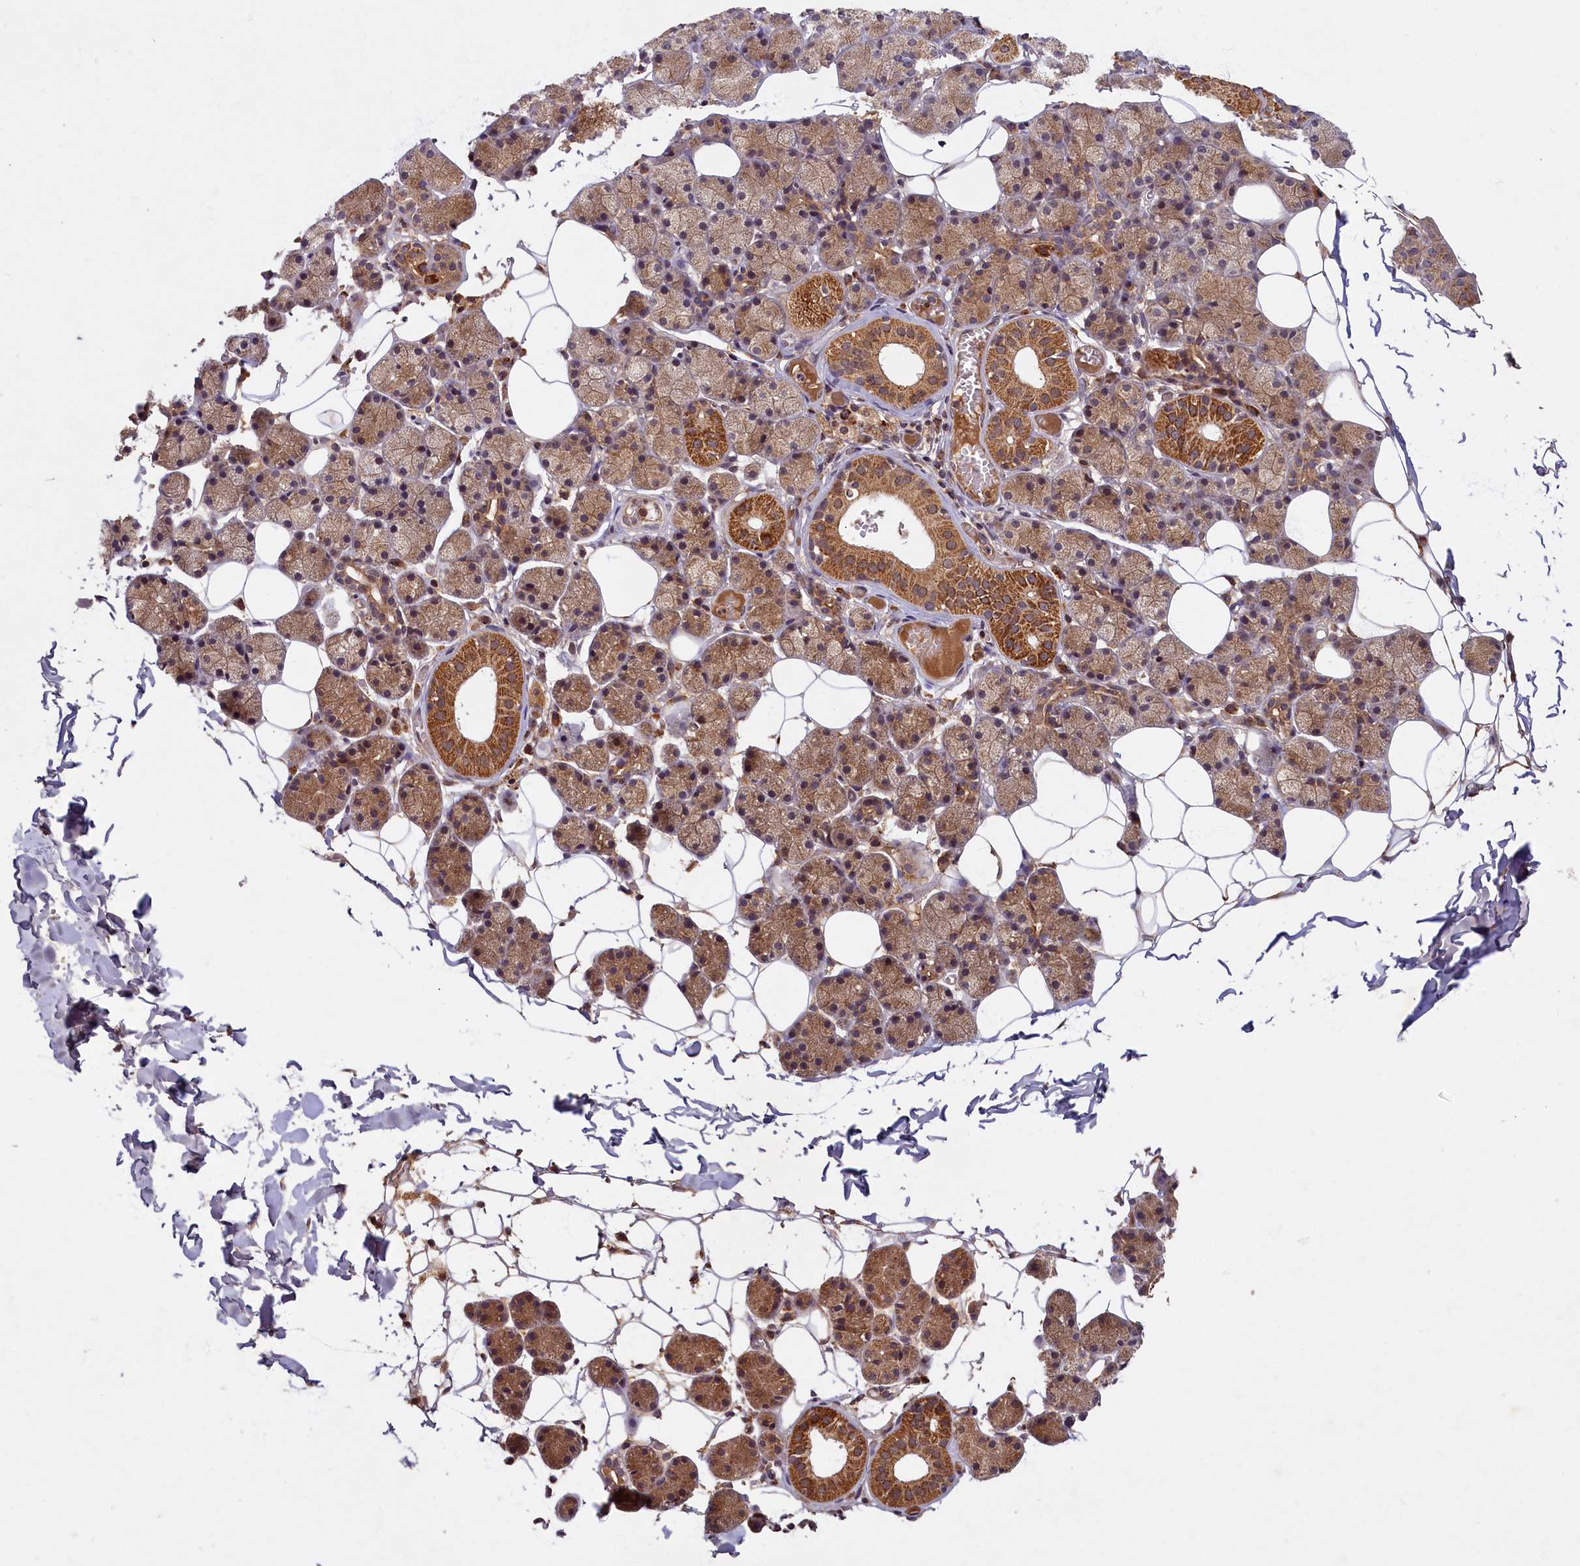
{"staining": {"intensity": "strong", "quantity": ">75%", "location": "cytoplasmic/membranous"}, "tissue": "salivary gland", "cell_type": "Glandular cells", "image_type": "normal", "snomed": [{"axis": "morphology", "description": "Normal tissue, NOS"}, {"axis": "topography", "description": "Salivary gland"}], "caption": "Protein expression analysis of unremarkable salivary gland shows strong cytoplasmic/membranous staining in about >75% of glandular cells.", "gene": "SLC11A2", "patient": {"sex": "female", "age": 33}}